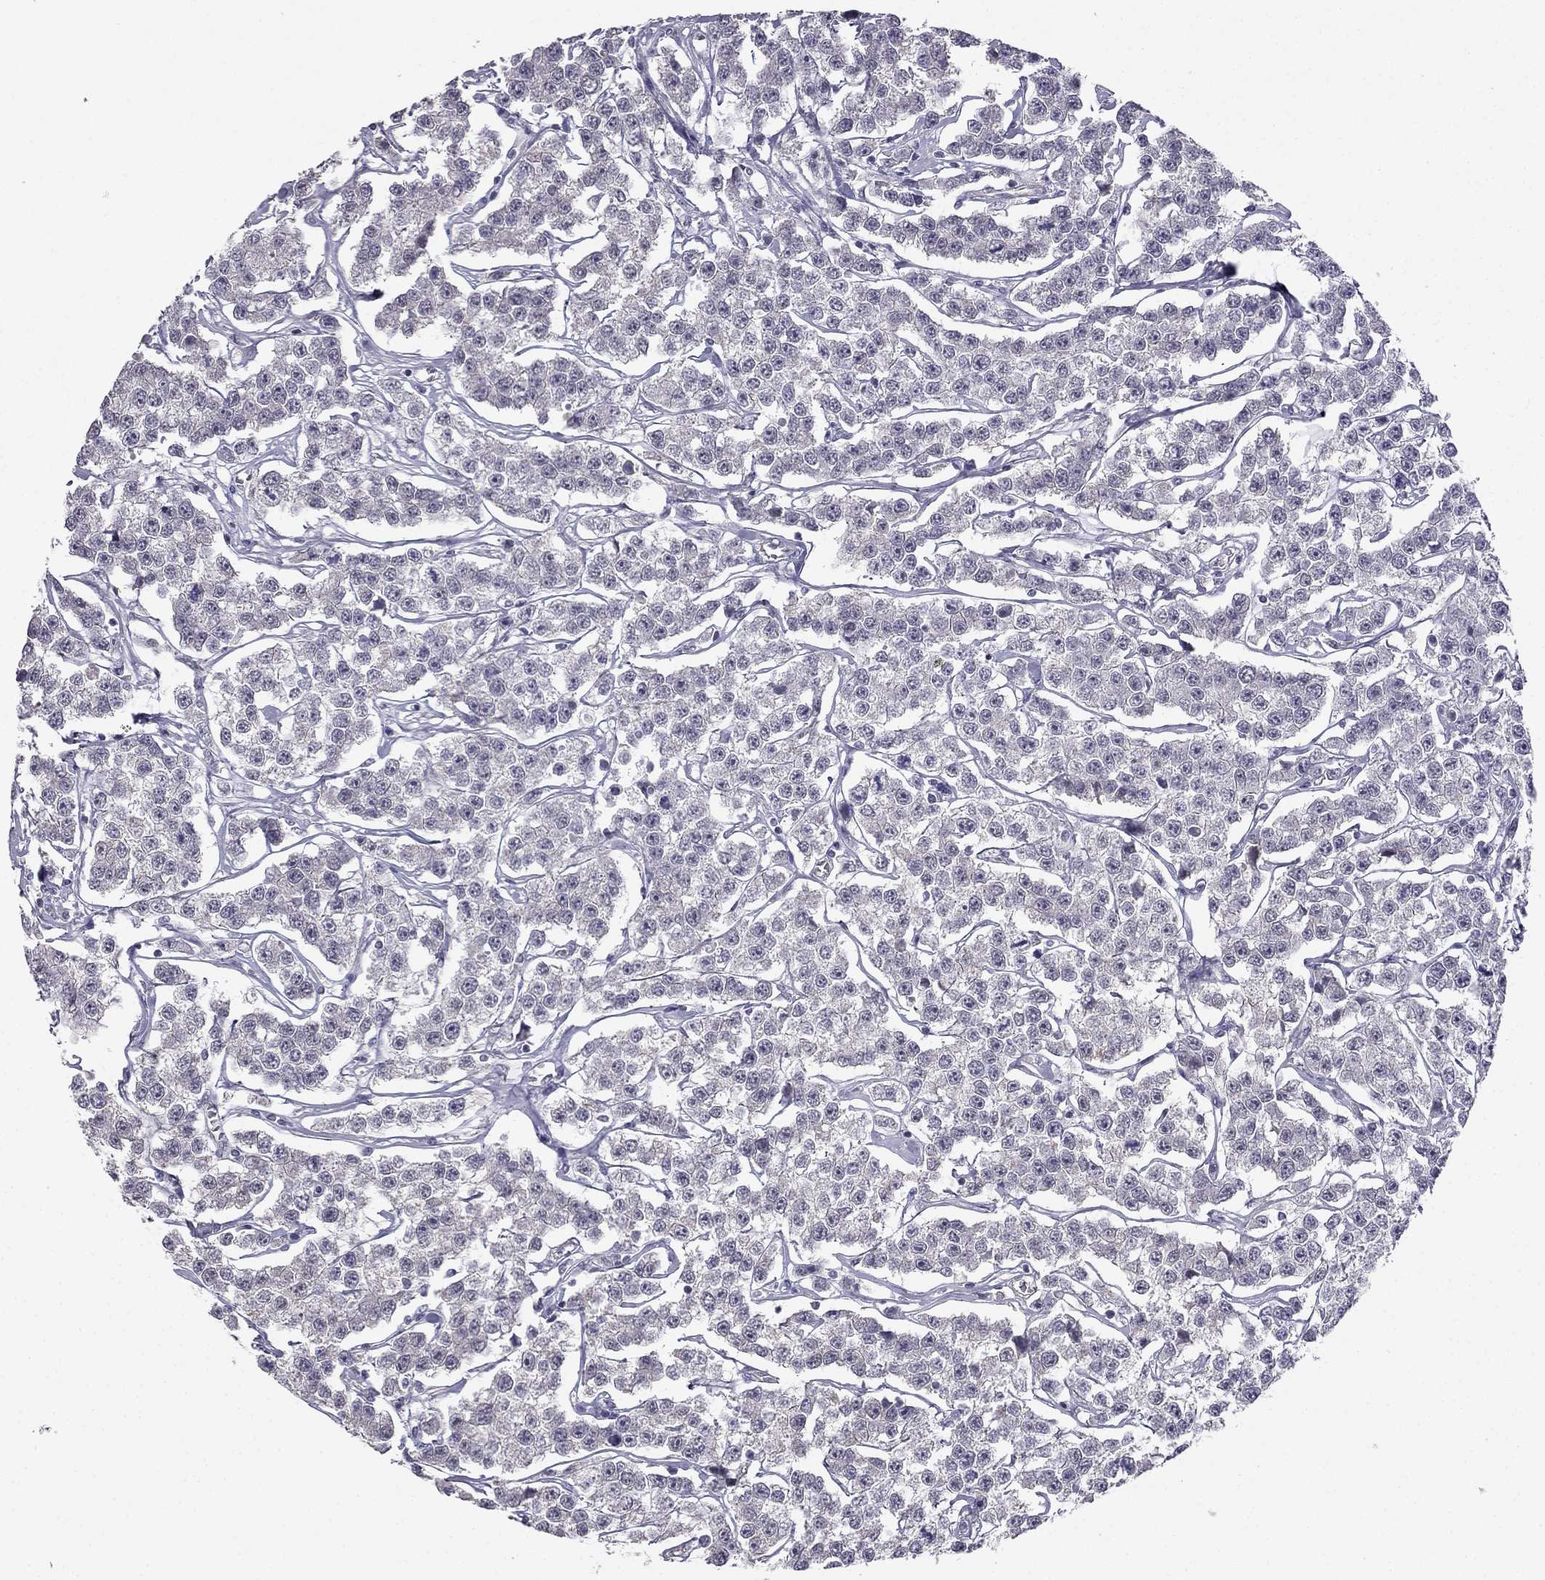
{"staining": {"intensity": "negative", "quantity": "none", "location": "none"}, "tissue": "testis cancer", "cell_type": "Tumor cells", "image_type": "cancer", "snomed": [{"axis": "morphology", "description": "Seminoma, NOS"}, {"axis": "topography", "description": "Testis"}], "caption": "Tumor cells are negative for protein expression in human seminoma (testis).", "gene": "HSFX1", "patient": {"sex": "male", "age": 59}}